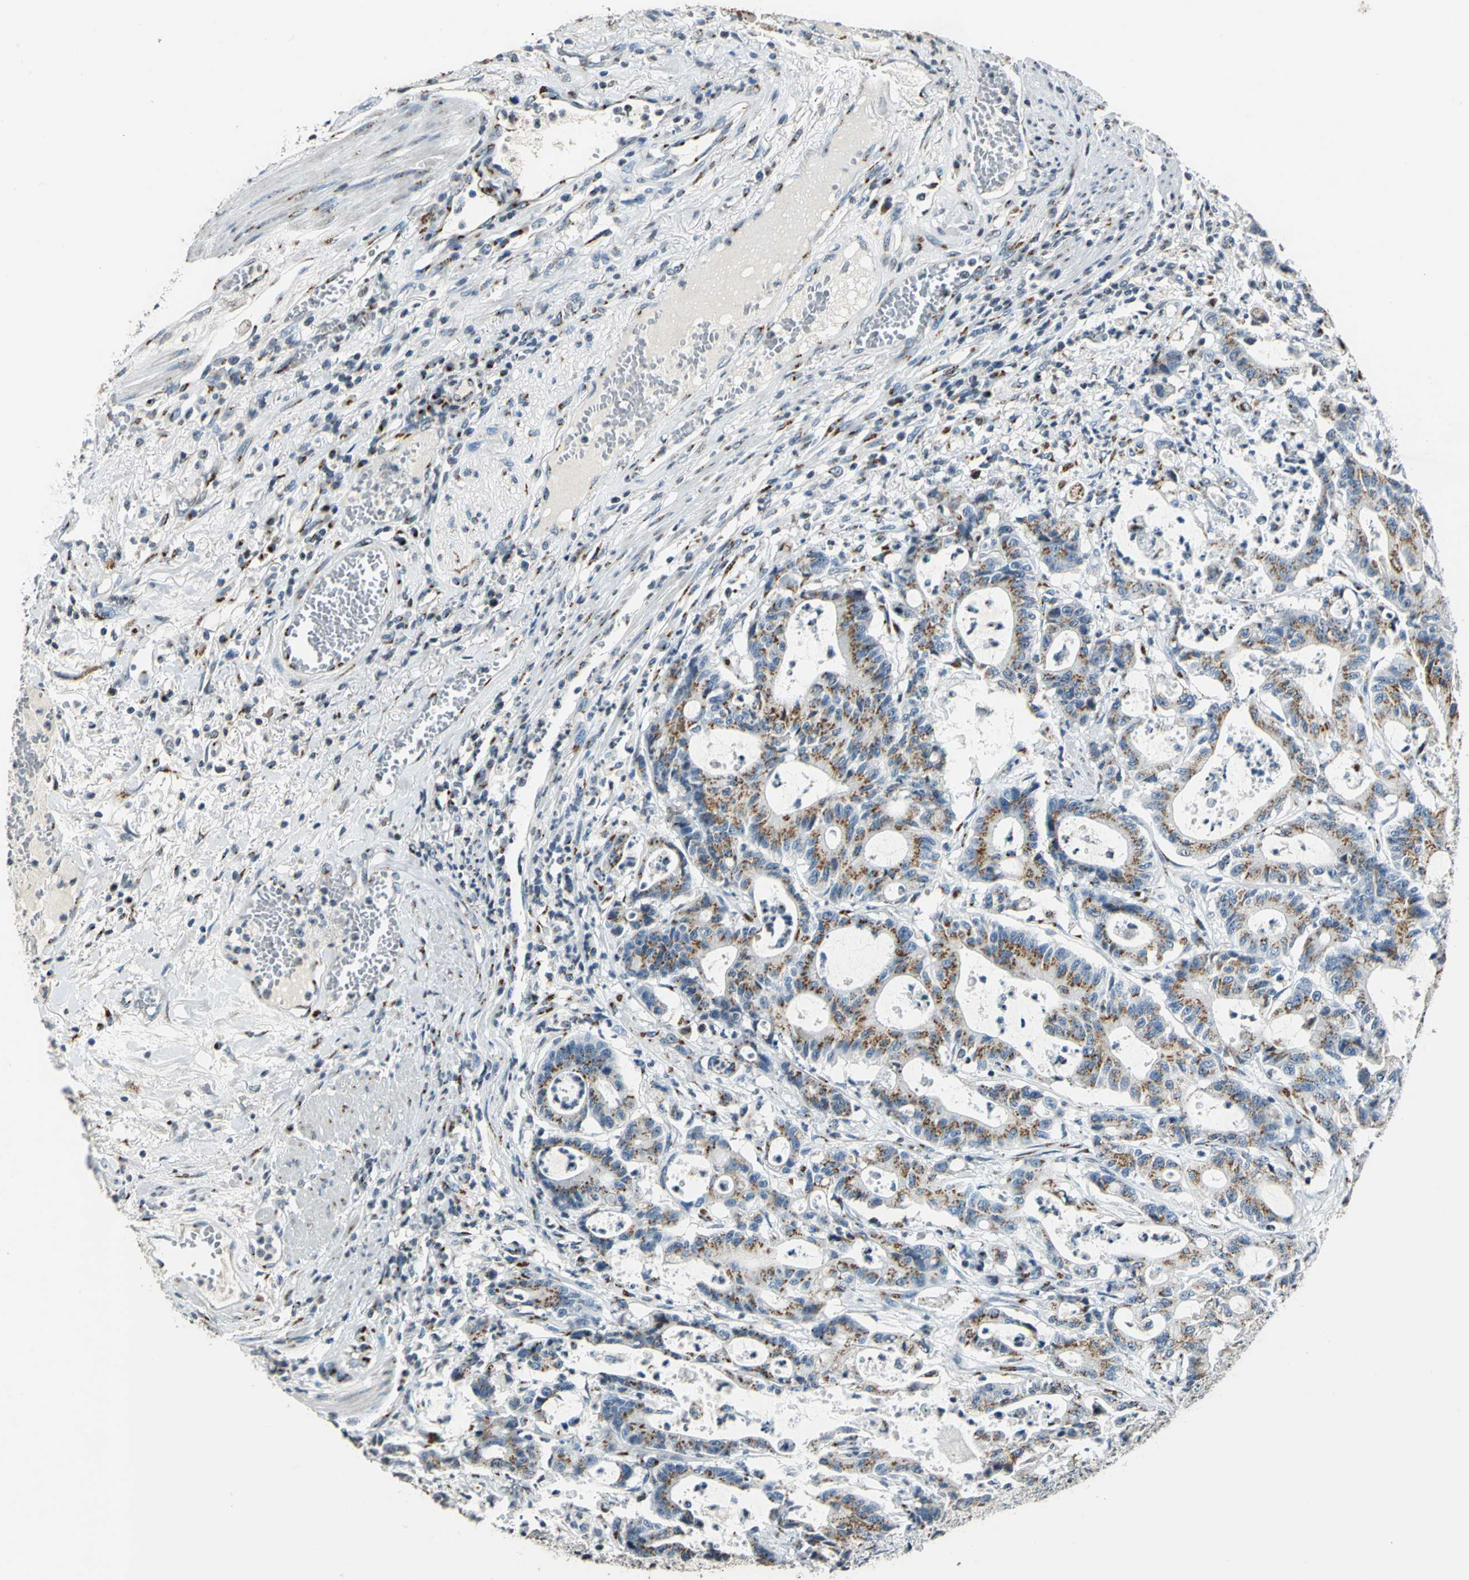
{"staining": {"intensity": "moderate", "quantity": ">75%", "location": "cytoplasmic/membranous"}, "tissue": "colorectal cancer", "cell_type": "Tumor cells", "image_type": "cancer", "snomed": [{"axis": "morphology", "description": "Adenocarcinoma, NOS"}, {"axis": "topography", "description": "Colon"}], "caption": "Protein expression analysis of colorectal adenocarcinoma exhibits moderate cytoplasmic/membranous positivity in about >75% of tumor cells. (DAB (3,3'-diaminobenzidine) = brown stain, brightfield microscopy at high magnification).", "gene": "TMEM115", "patient": {"sex": "female", "age": 84}}